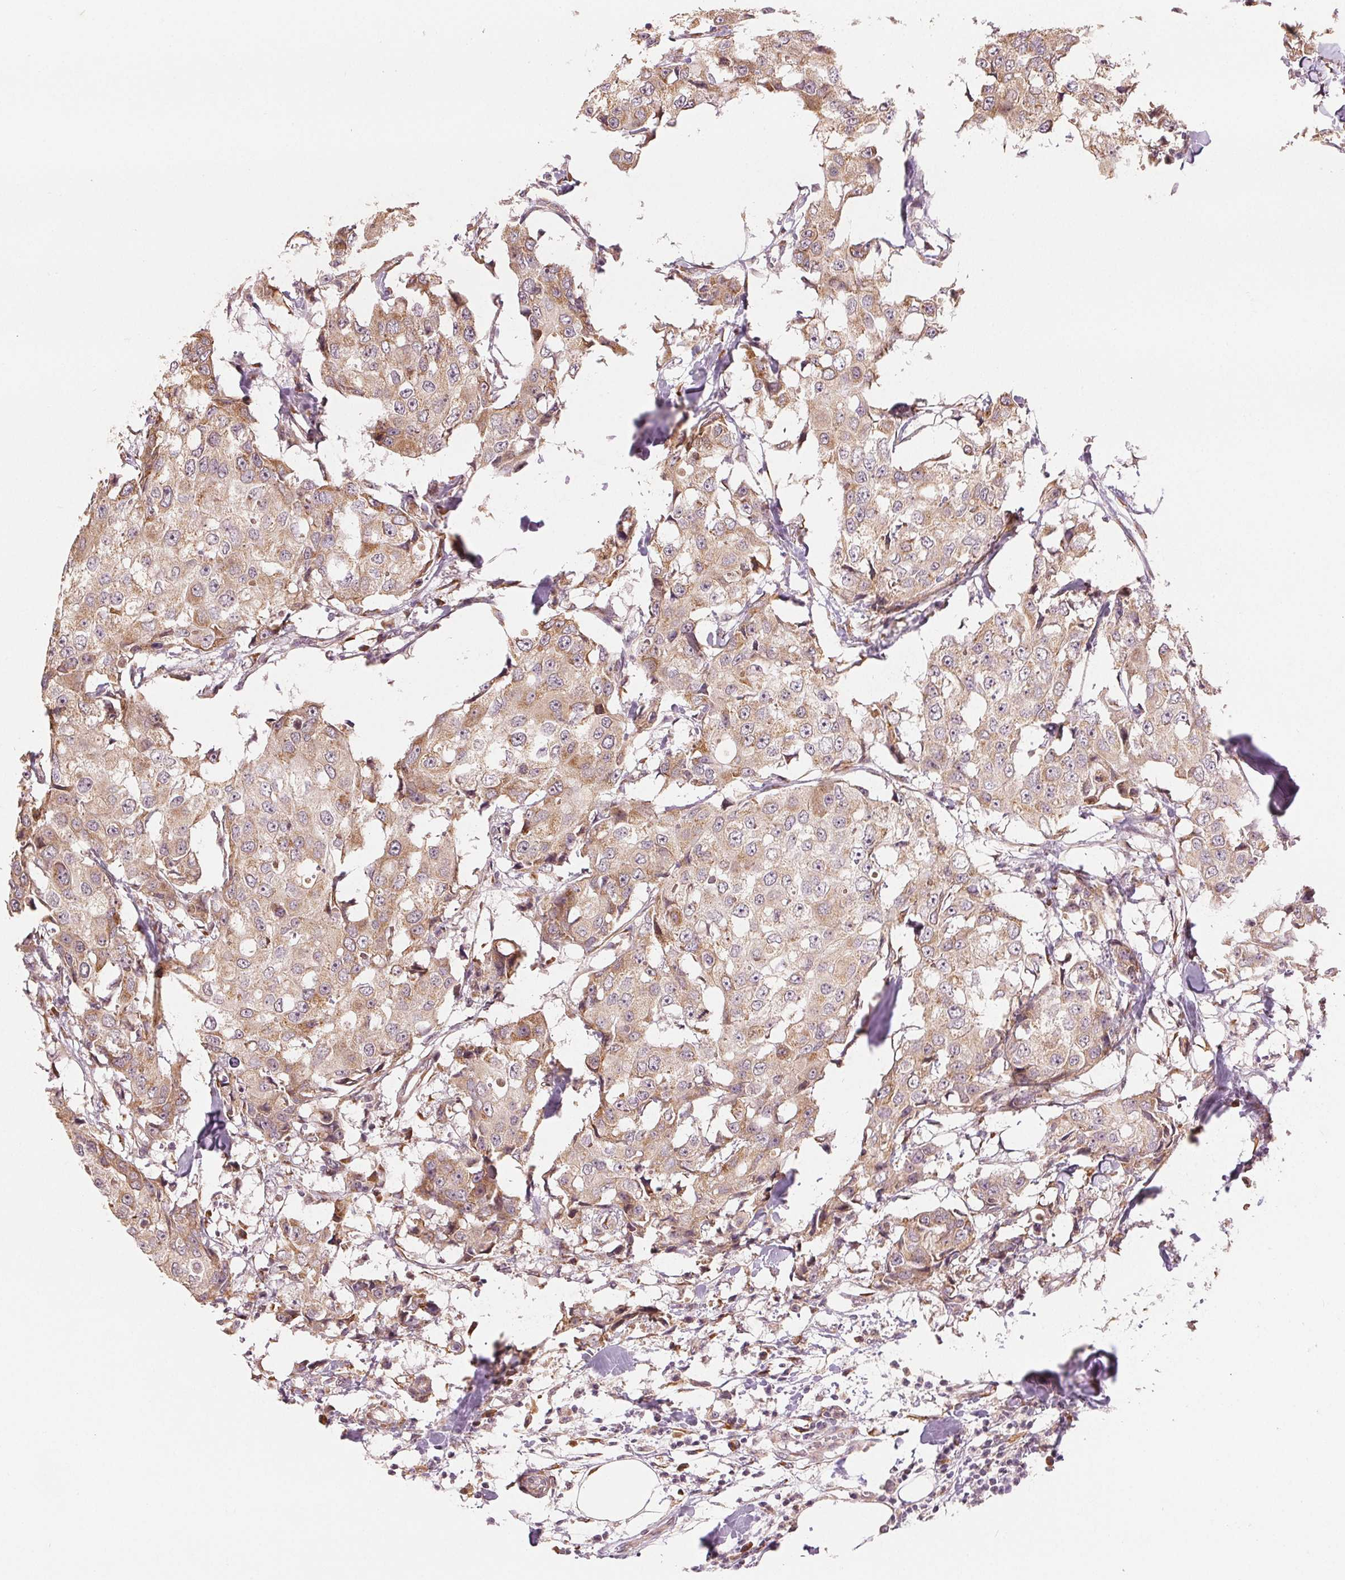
{"staining": {"intensity": "moderate", "quantity": ">75%", "location": "cytoplasmic/membranous"}, "tissue": "breast cancer", "cell_type": "Tumor cells", "image_type": "cancer", "snomed": [{"axis": "morphology", "description": "Duct carcinoma"}, {"axis": "topography", "description": "Breast"}], "caption": "Immunohistochemical staining of human breast cancer displays medium levels of moderate cytoplasmic/membranous protein expression in approximately >75% of tumor cells.", "gene": "SLC20A1", "patient": {"sex": "female", "age": 27}}